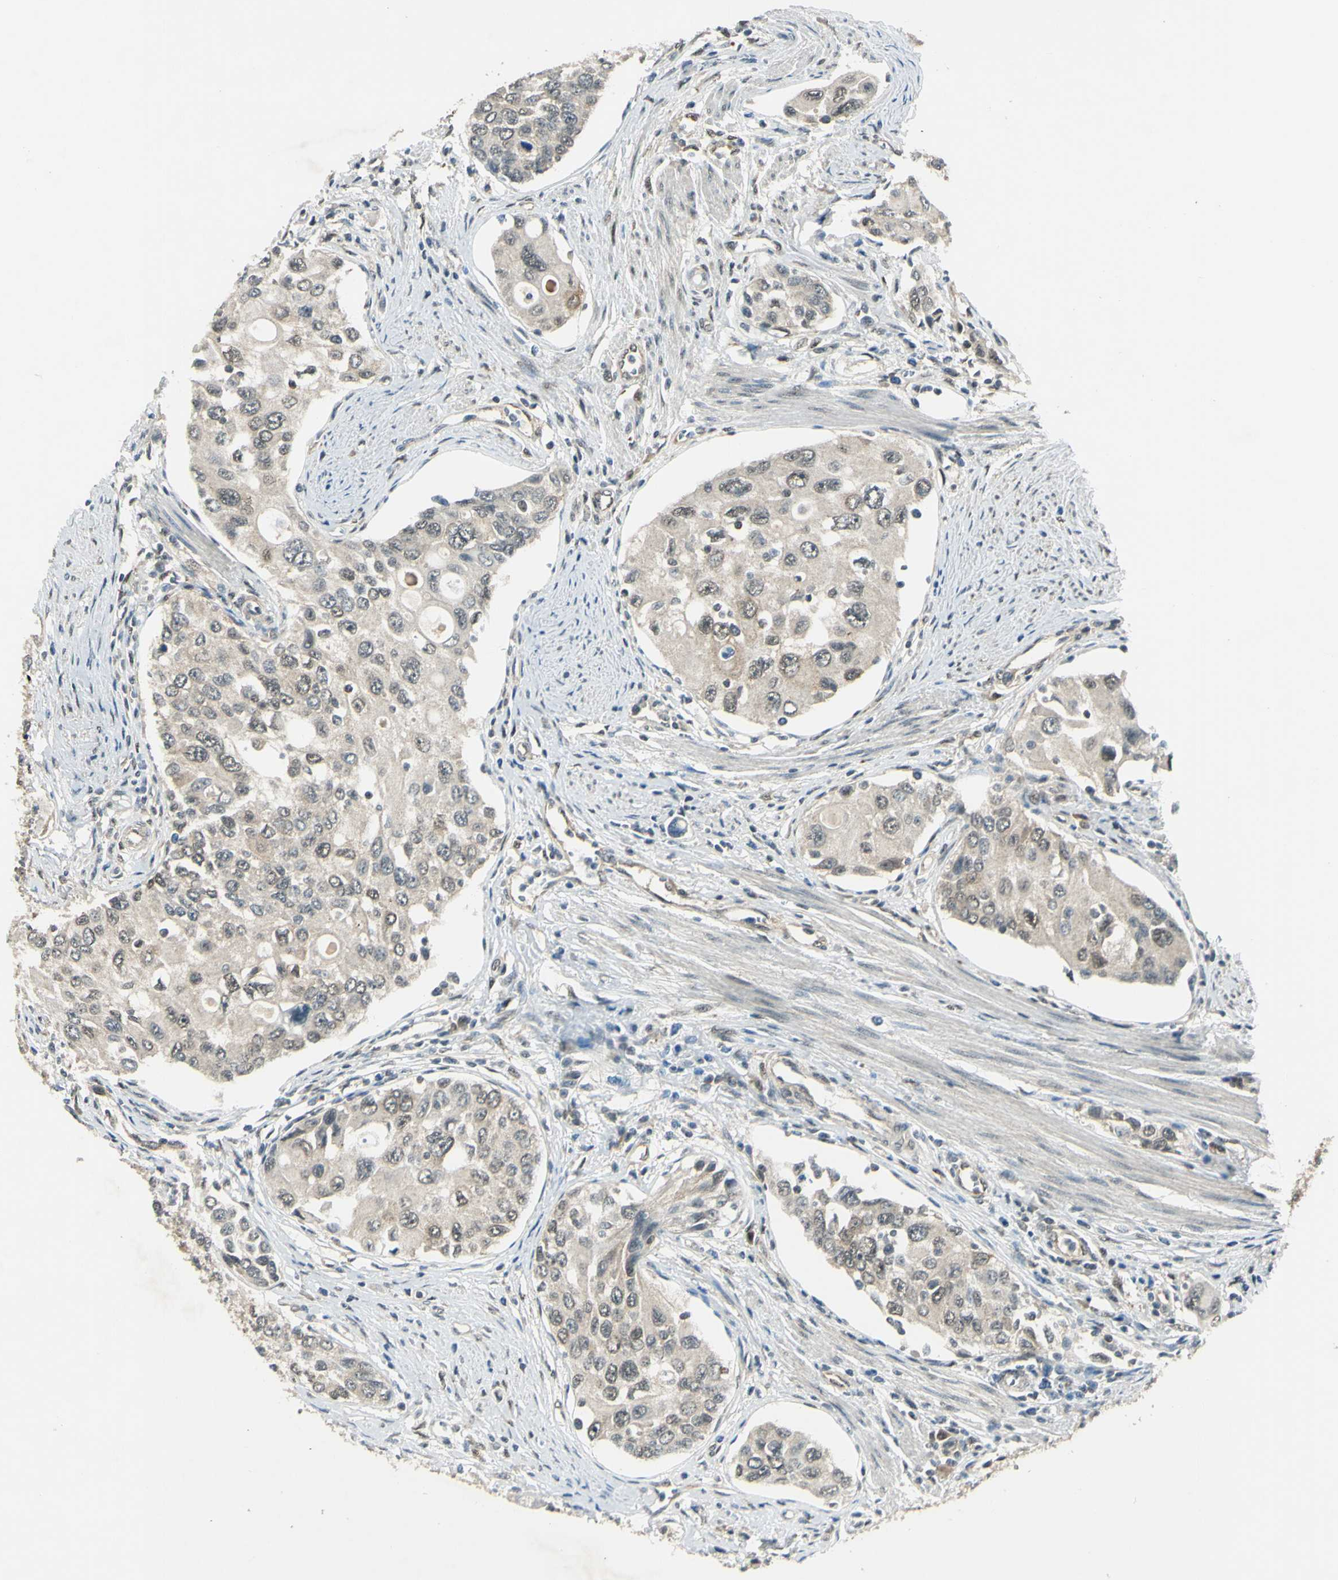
{"staining": {"intensity": "weak", "quantity": "<25%", "location": "nuclear"}, "tissue": "urothelial cancer", "cell_type": "Tumor cells", "image_type": "cancer", "snomed": [{"axis": "morphology", "description": "Urothelial carcinoma, High grade"}, {"axis": "topography", "description": "Urinary bladder"}], "caption": "Tumor cells show no significant expression in urothelial cancer.", "gene": "PSMD5", "patient": {"sex": "female", "age": 56}}